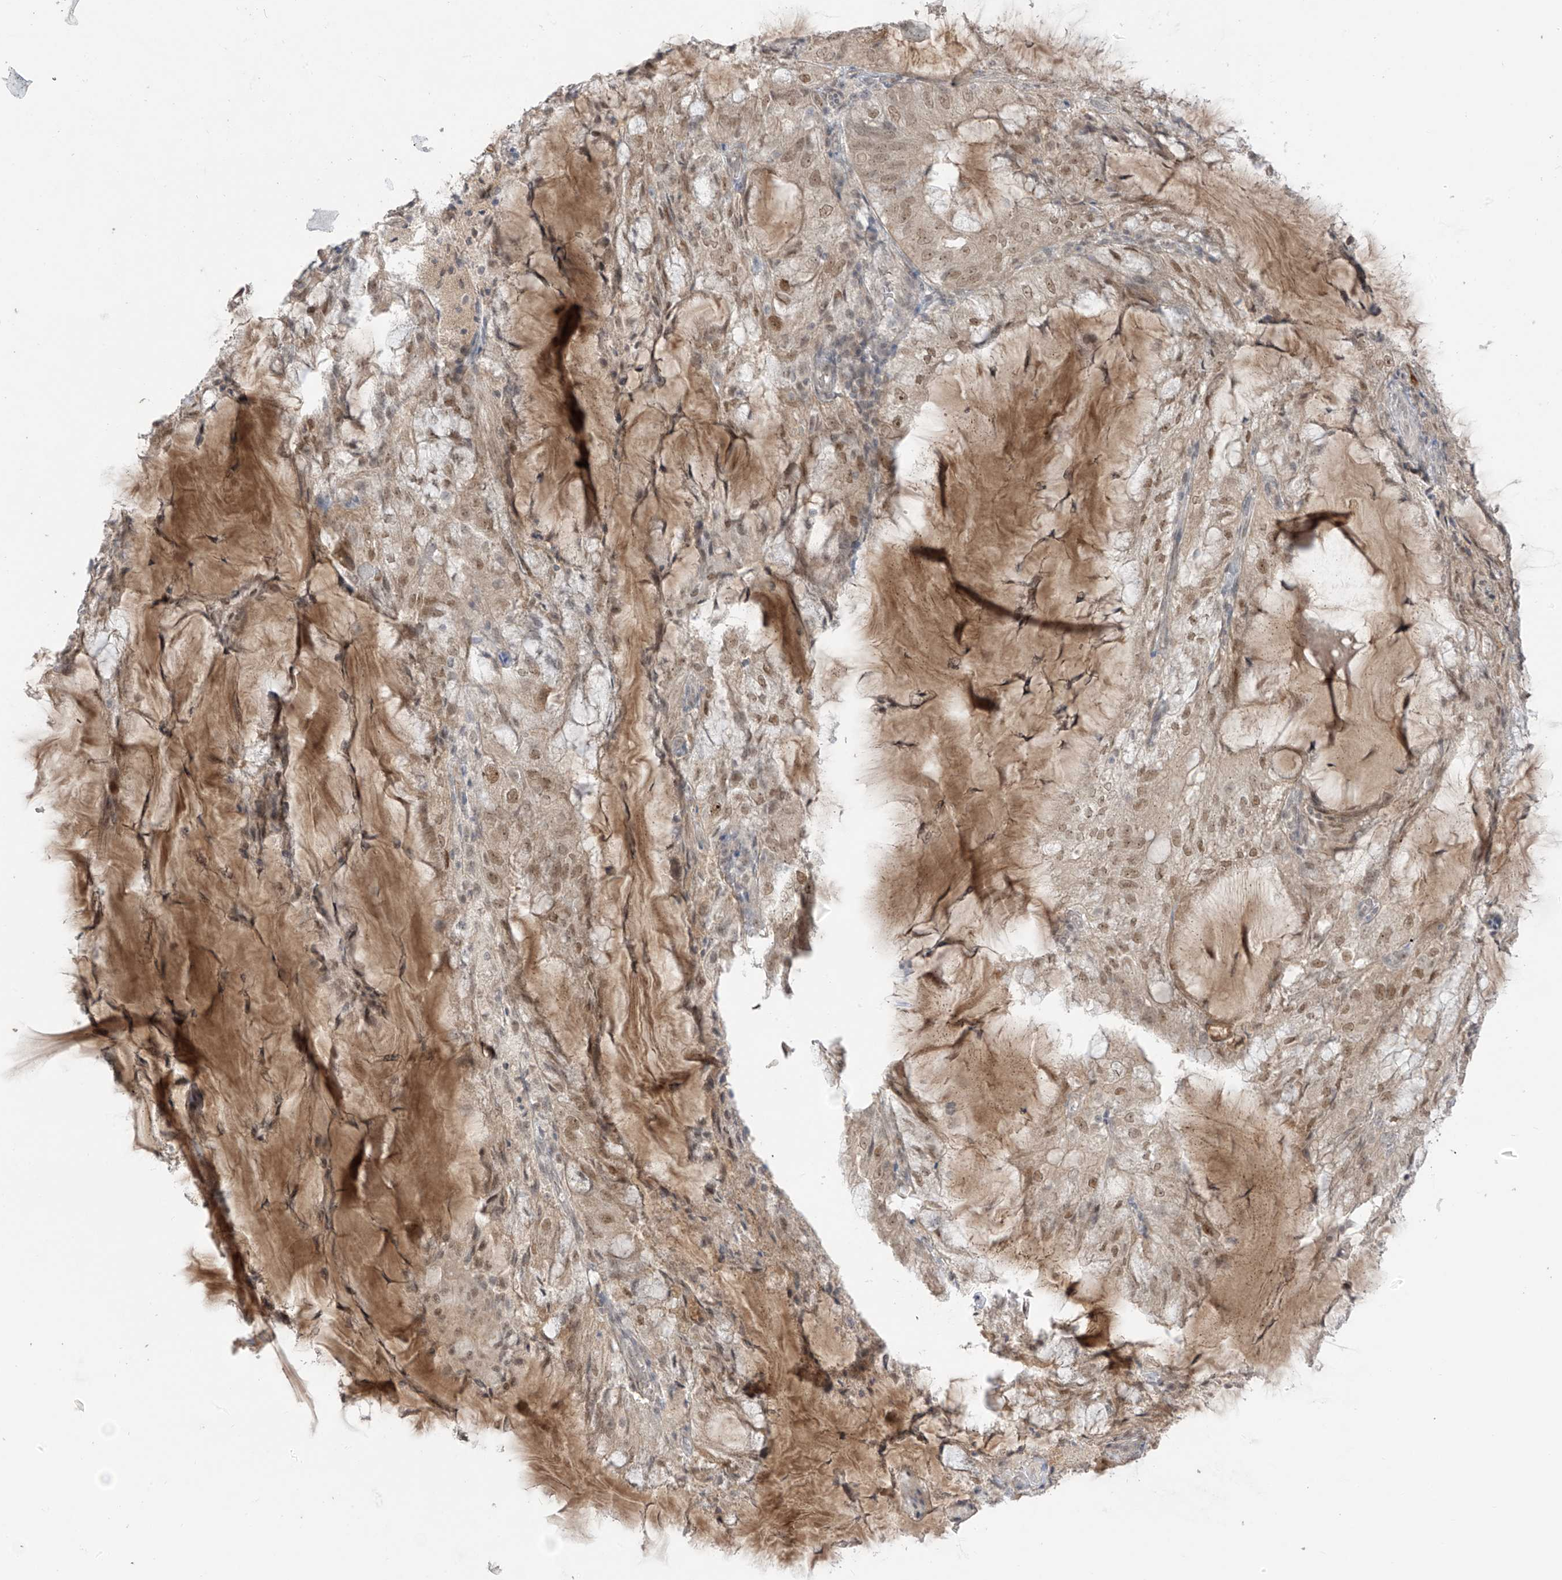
{"staining": {"intensity": "moderate", "quantity": ">75%", "location": "nuclear"}, "tissue": "endometrial cancer", "cell_type": "Tumor cells", "image_type": "cancer", "snomed": [{"axis": "morphology", "description": "Adenocarcinoma, NOS"}, {"axis": "topography", "description": "Endometrium"}], "caption": "Protein positivity by IHC displays moderate nuclear positivity in about >75% of tumor cells in endometrial cancer. (Stains: DAB (3,3'-diaminobenzidine) in brown, nuclei in blue, Microscopy: brightfield microscopy at high magnification).", "gene": "OGT", "patient": {"sex": "female", "age": 81}}